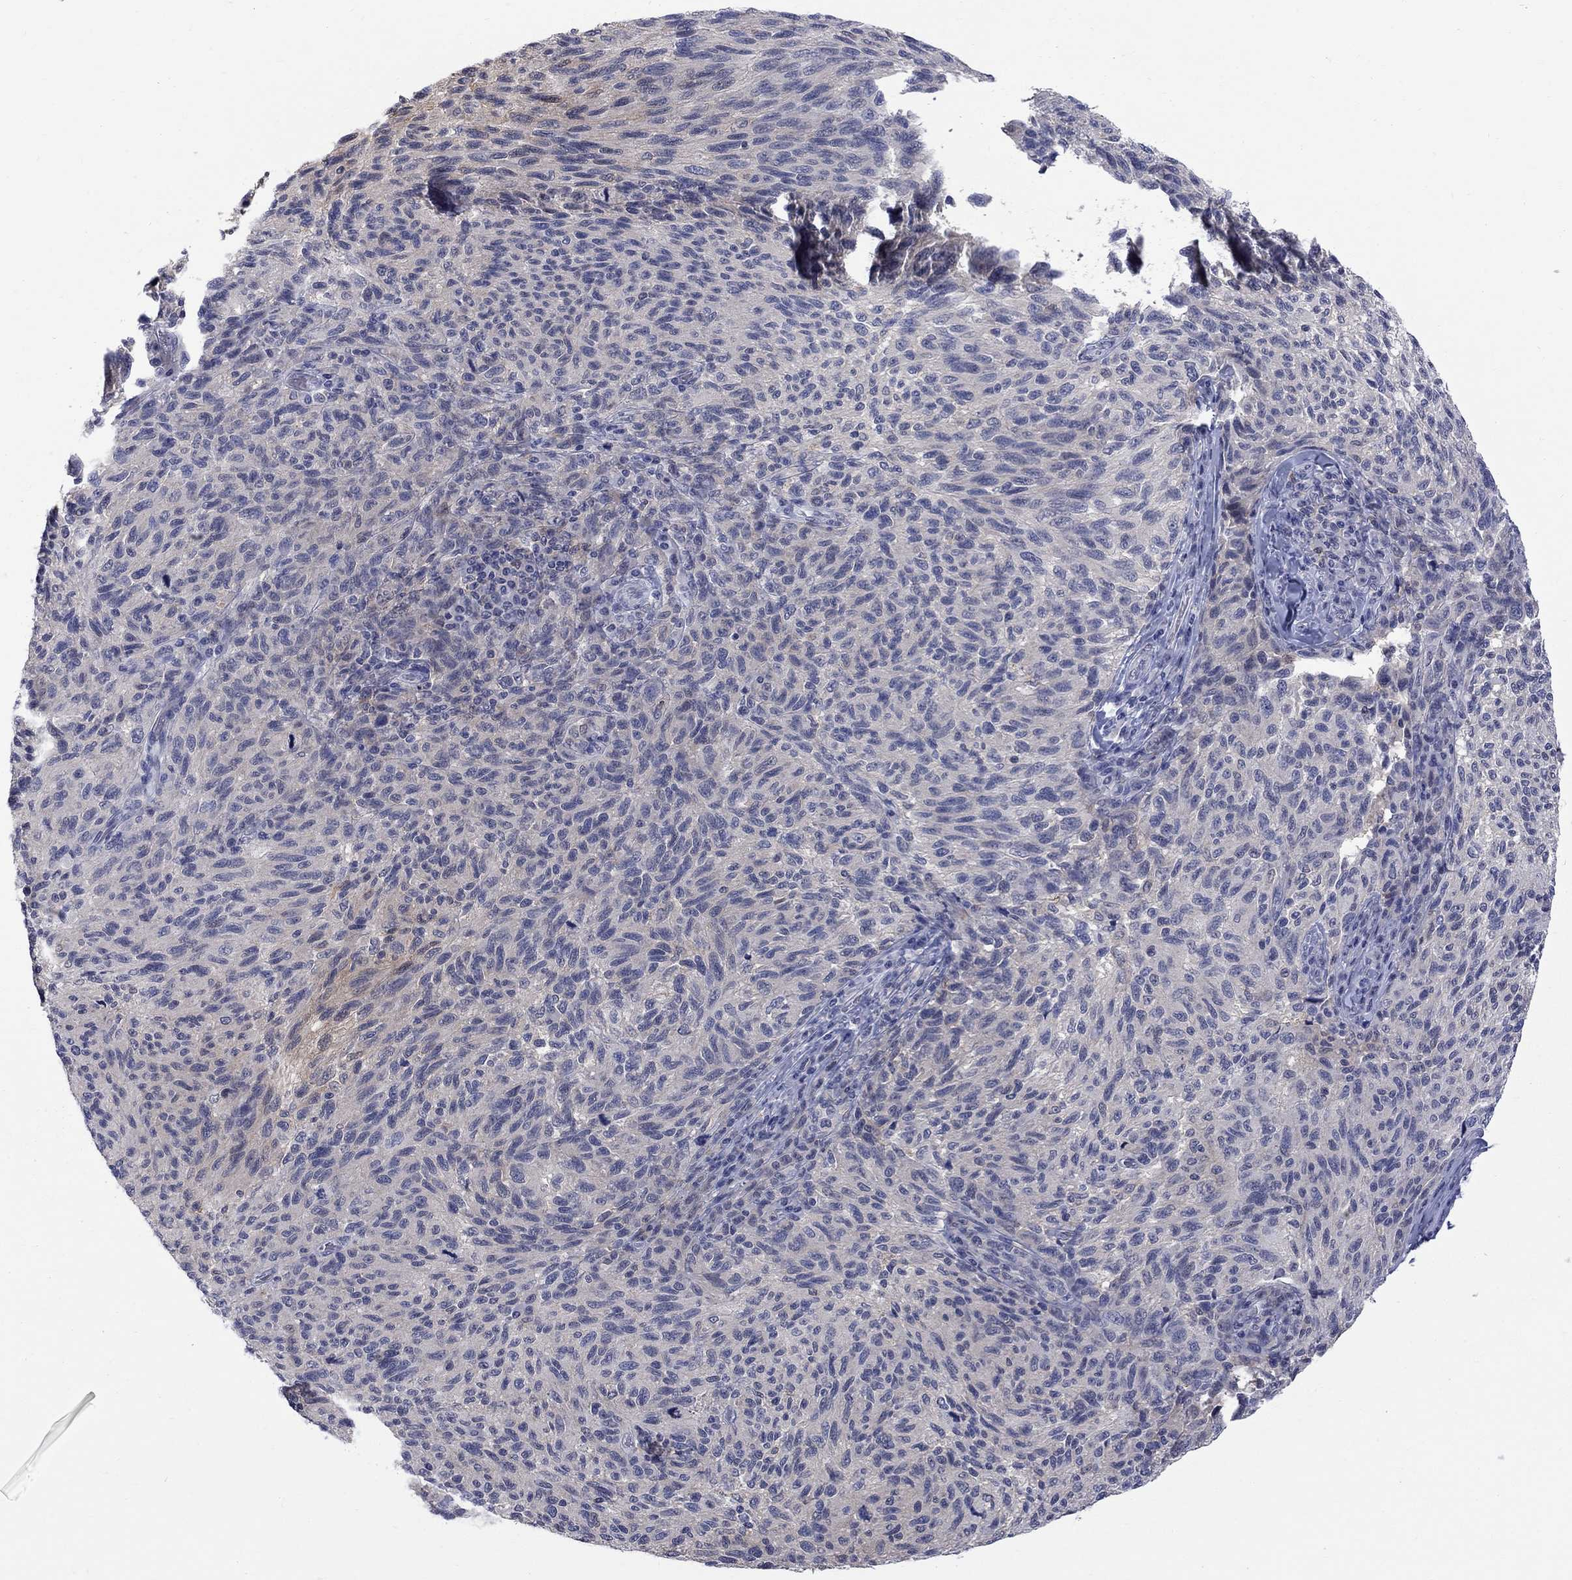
{"staining": {"intensity": "negative", "quantity": "none", "location": "none"}, "tissue": "melanoma", "cell_type": "Tumor cells", "image_type": "cancer", "snomed": [{"axis": "morphology", "description": "Malignant melanoma, NOS"}, {"axis": "topography", "description": "Skin"}], "caption": "Immunohistochemistry (IHC) image of melanoma stained for a protein (brown), which reveals no staining in tumor cells.", "gene": "HKDC1", "patient": {"sex": "female", "age": 73}}